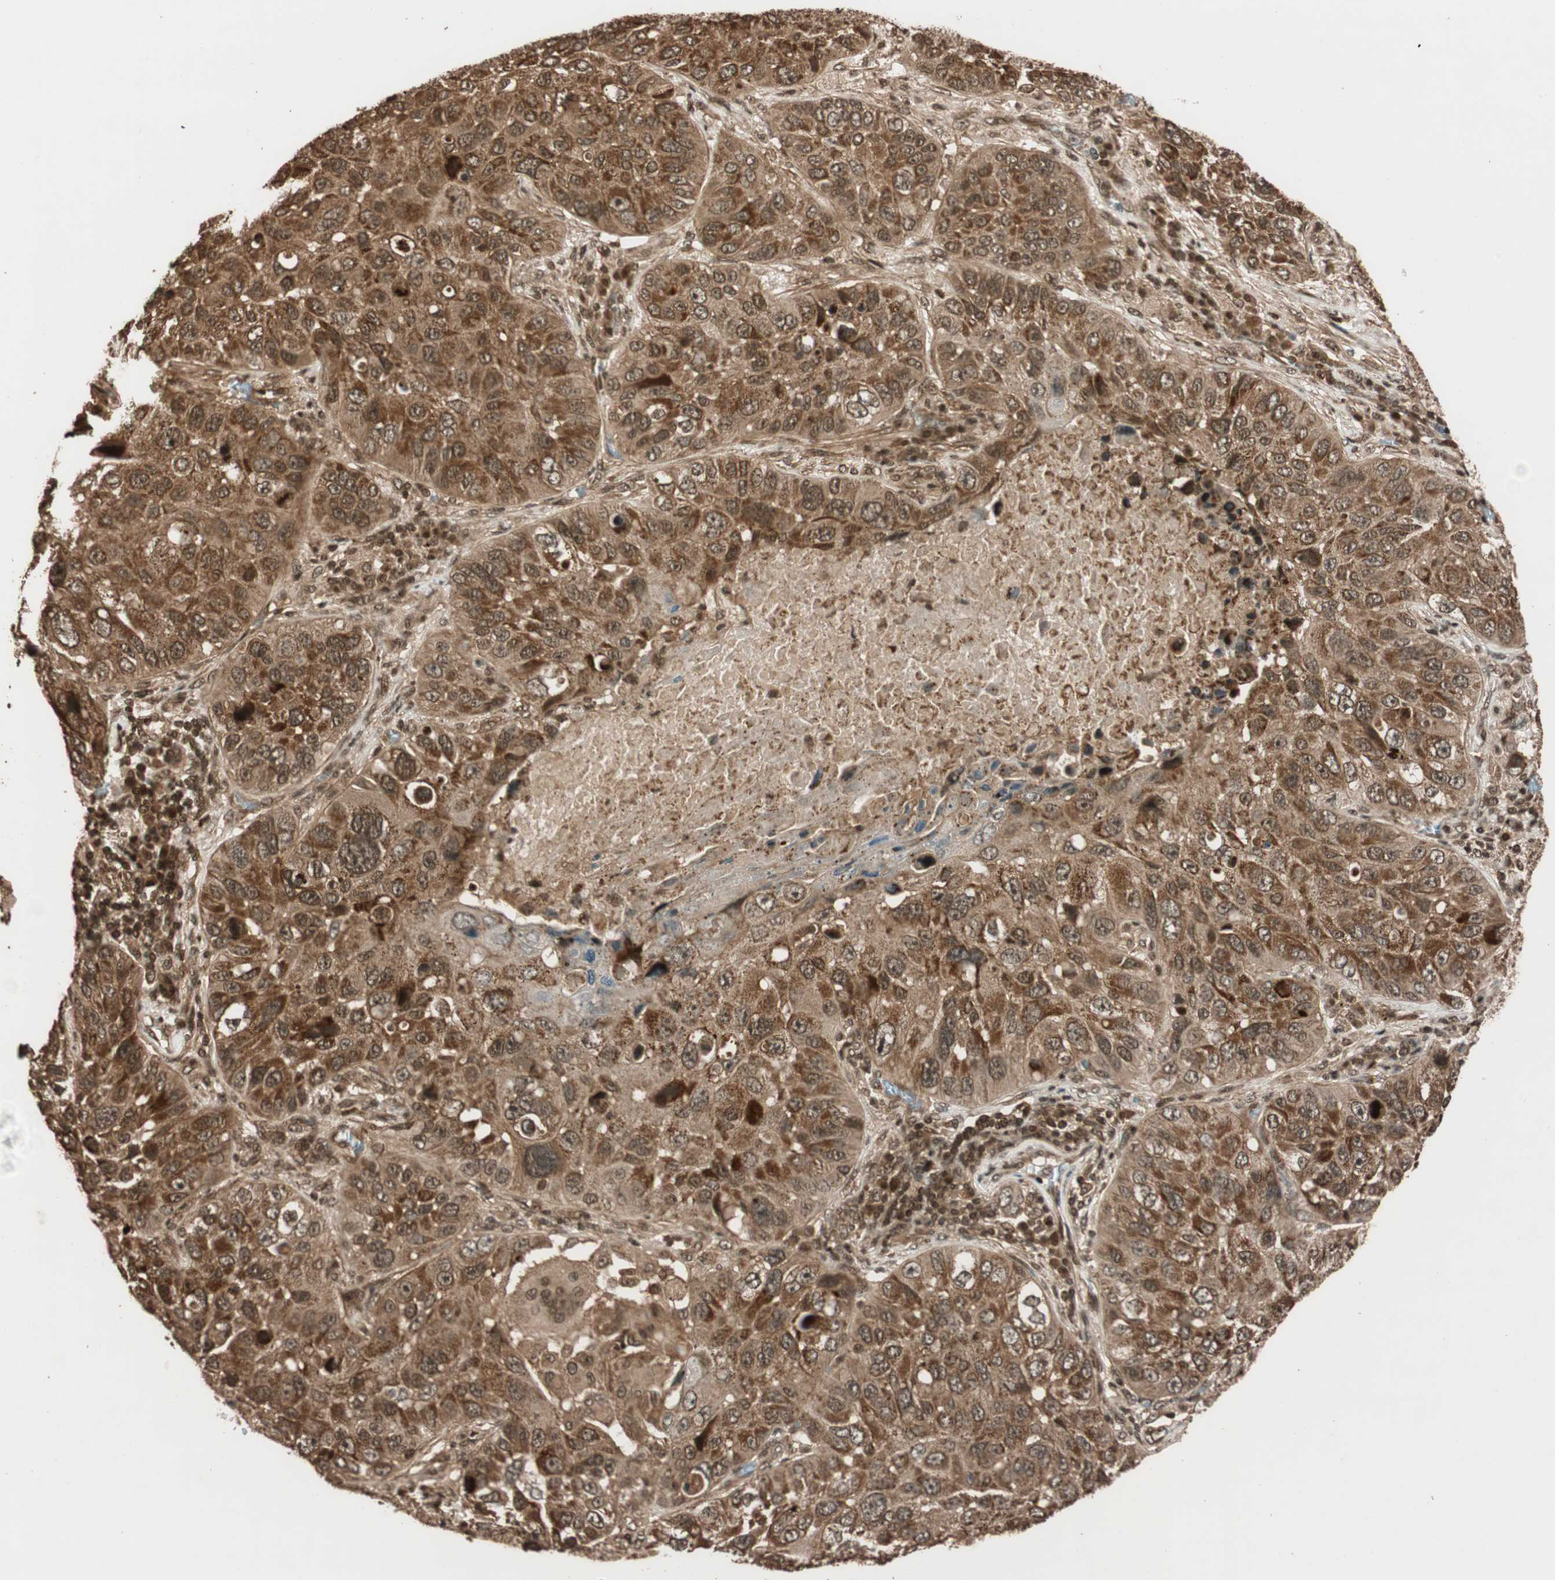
{"staining": {"intensity": "strong", "quantity": ">75%", "location": "cytoplasmic/membranous"}, "tissue": "lung cancer", "cell_type": "Tumor cells", "image_type": "cancer", "snomed": [{"axis": "morphology", "description": "Squamous cell carcinoma, NOS"}, {"axis": "topography", "description": "Lung"}], "caption": "IHC (DAB) staining of lung squamous cell carcinoma exhibits strong cytoplasmic/membranous protein expression in approximately >75% of tumor cells.", "gene": "ALKBH5", "patient": {"sex": "male", "age": 57}}